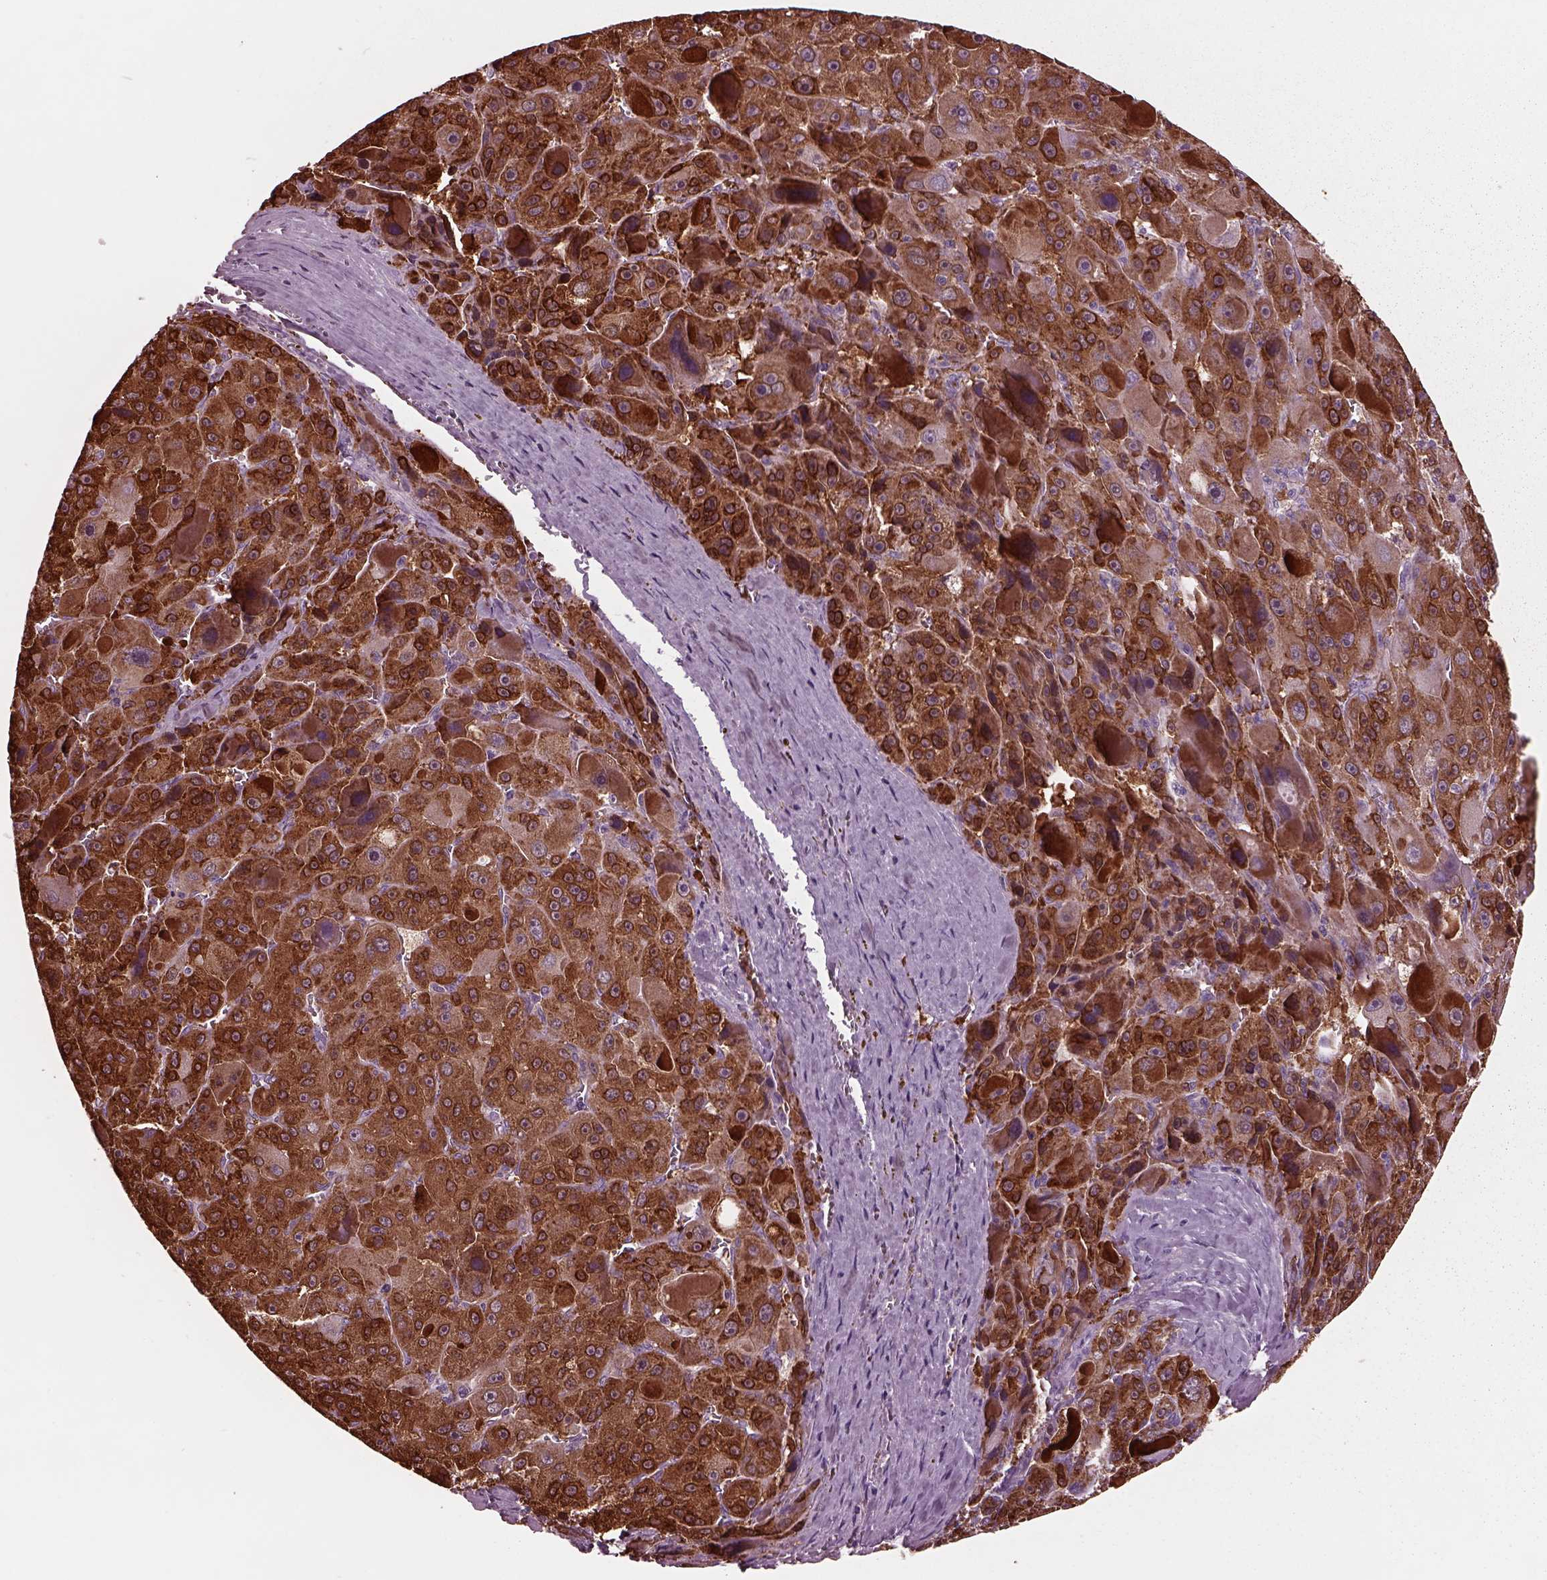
{"staining": {"intensity": "strong", "quantity": ">75%", "location": "cytoplasmic/membranous"}, "tissue": "liver cancer", "cell_type": "Tumor cells", "image_type": "cancer", "snomed": [{"axis": "morphology", "description": "Carcinoma, Hepatocellular, NOS"}, {"axis": "topography", "description": "Liver"}], "caption": "The histopathology image demonstrates a brown stain indicating the presence of a protein in the cytoplasmic/membranous of tumor cells in liver cancer.", "gene": "GDF11", "patient": {"sex": "male", "age": 76}}